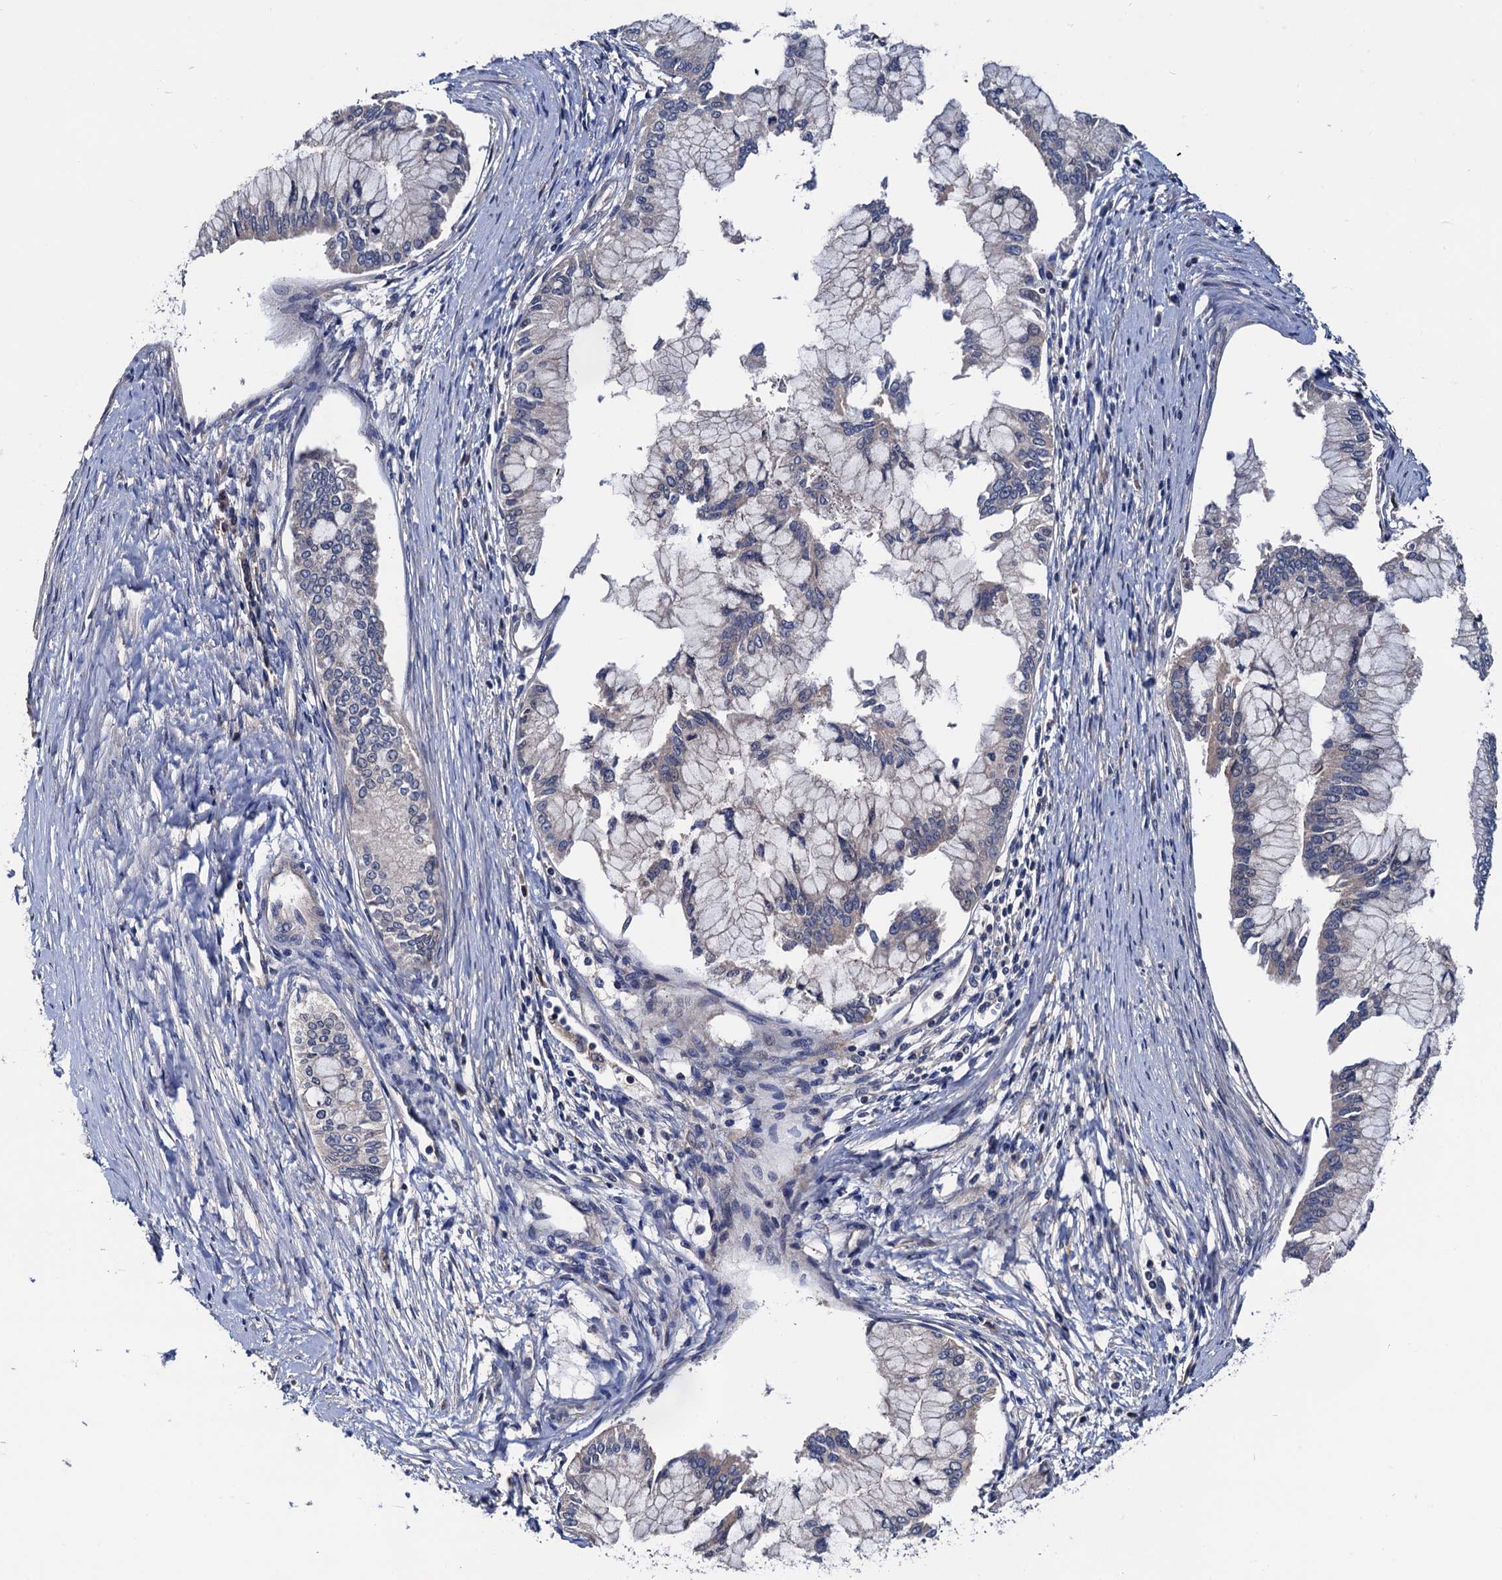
{"staining": {"intensity": "negative", "quantity": "none", "location": "none"}, "tissue": "pancreatic cancer", "cell_type": "Tumor cells", "image_type": "cancer", "snomed": [{"axis": "morphology", "description": "Adenocarcinoma, NOS"}, {"axis": "topography", "description": "Pancreas"}], "caption": "A histopathology image of pancreatic cancer (adenocarcinoma) stained for a protein shows no brown staining in tumor cells.", "gene": "TRMT112", "patient": {"sex": "male", "age": 46}}